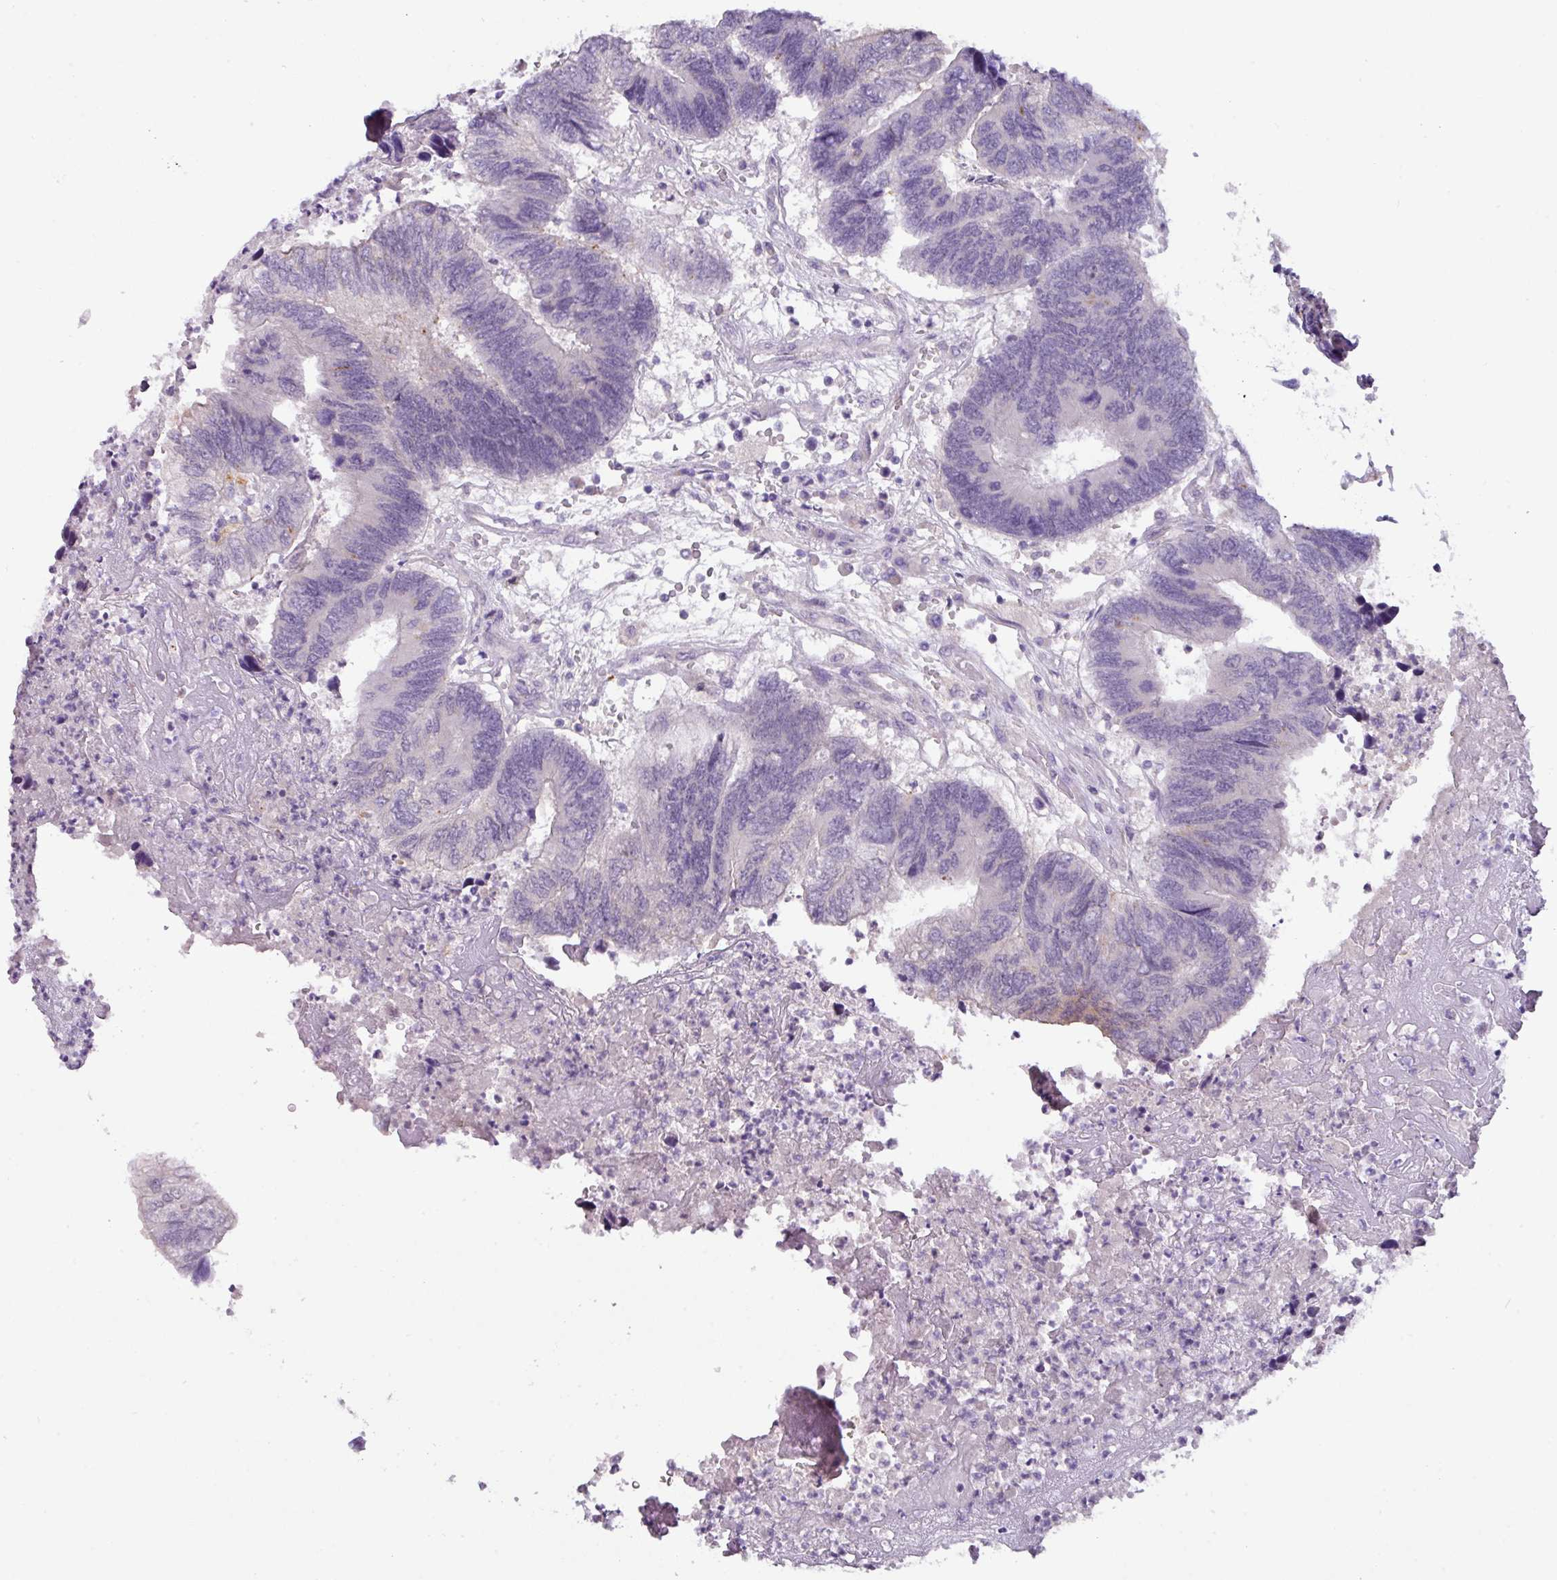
{"staining": {"intensity": "strong", "quantity": "<25%", "location": "cytoplasmic/membranous"}, "tissue": "colorectal cancer", "cell_type": "Tumor cells", "image_type": "cancer", "snomed": [{"axis": "morphology", "description": "Adenocarcinoma, NOS"}, {"axis": "topography", "description": "Colon"}], "caption": "A brown stain shows strong cytoplasmic/membranous staining of a protein in human colorectal adenocarcinoma tumor cells.", "gene": "ZNF524", "patient": {"sex": "female", "age": 67}}